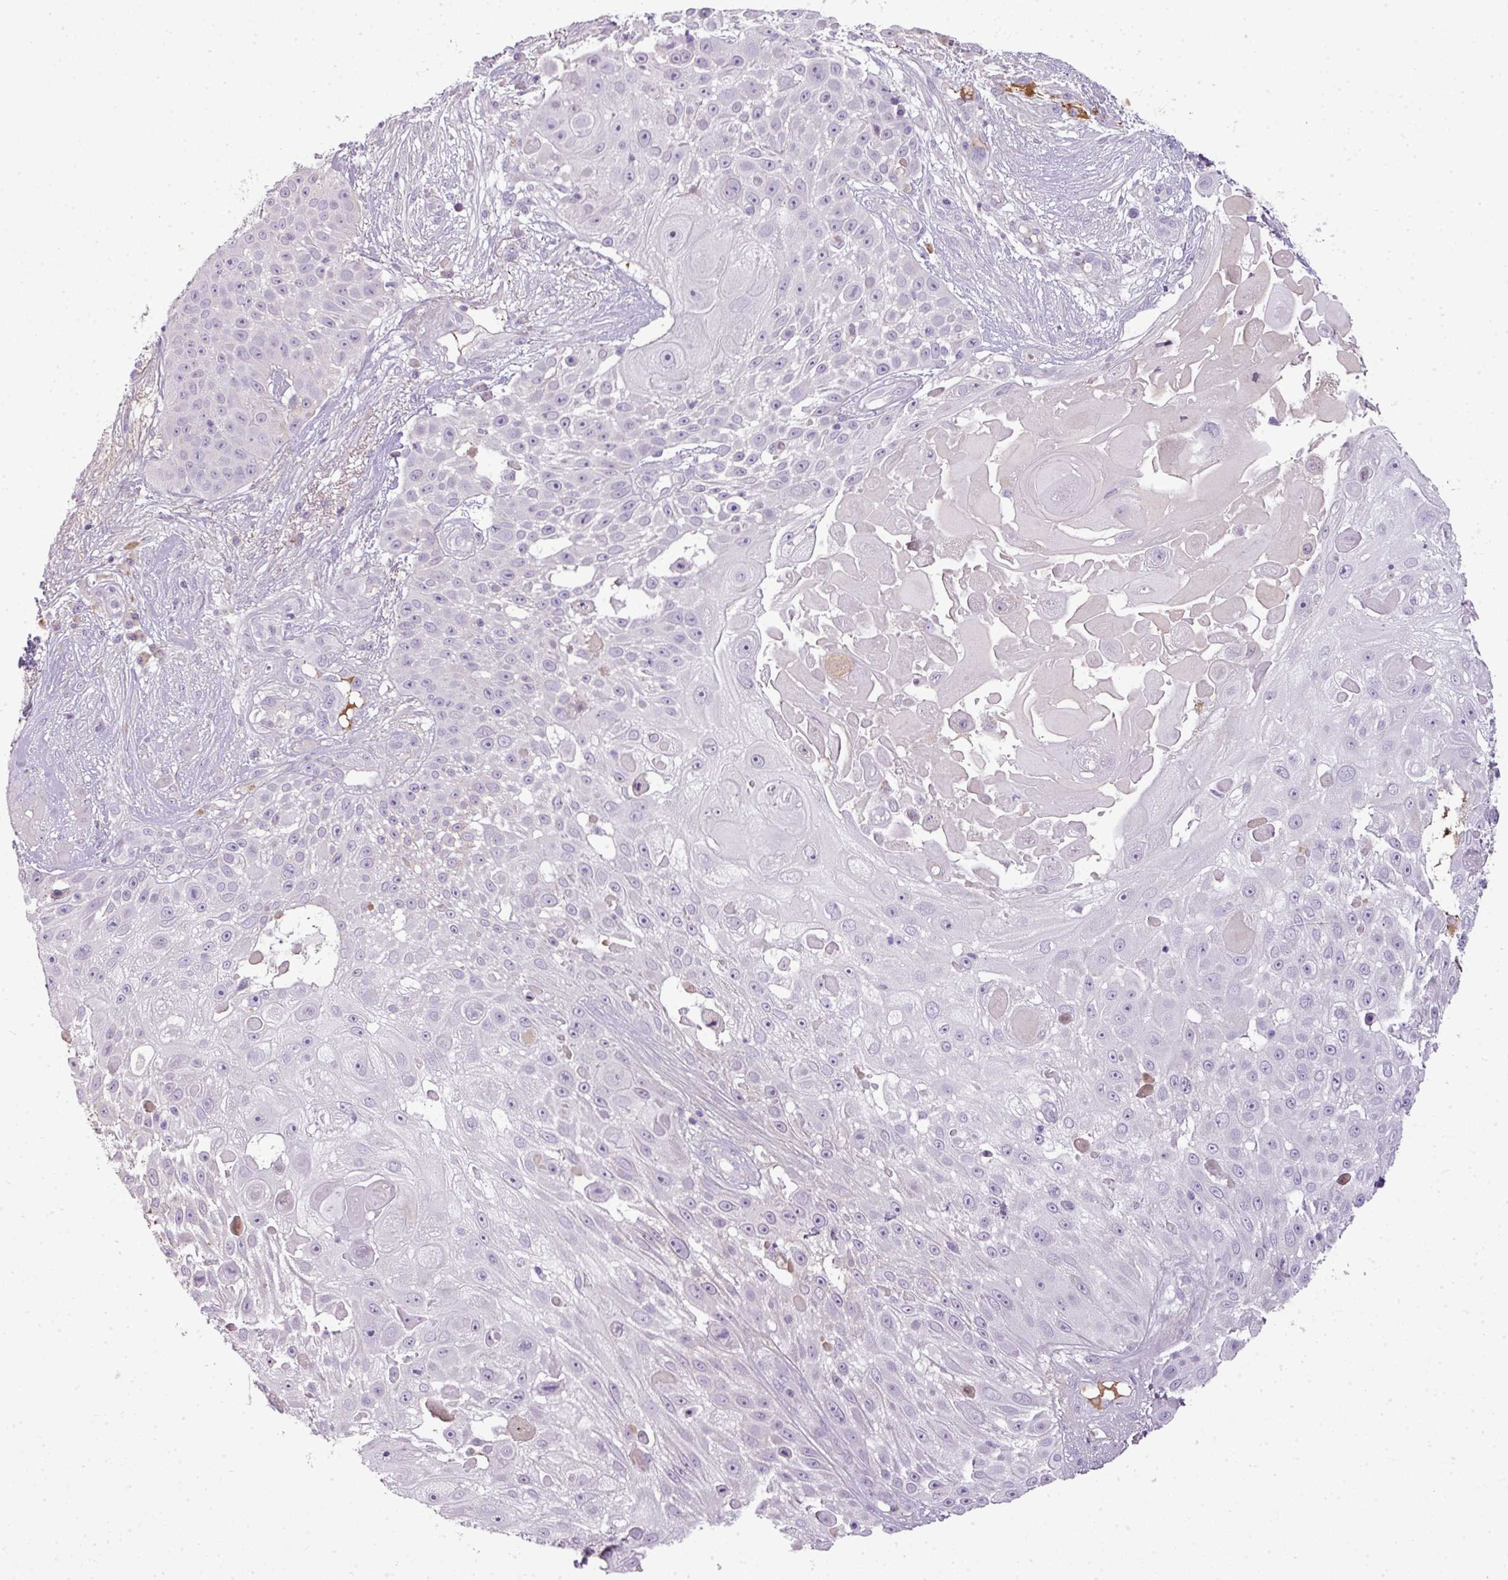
{"staining": {"intensity": "negative", "quantity": "none", "location": "none"}, "tissue": "skin cancer", "cell_type": "Tumor cells", "image_type": "cancer", "snomed": [{"axis": "morphology", "description": "Squamous cell carcinoma, NOS"}, {"axis": "topography", "description": "Skin"}], "caption": "Immunohistochemistry (IHC) photomicrograph of neoplastic tissue: skin cancer stained with DAB (3,3'-diaminobenzidine) reveals no significant protein positivity in tumor cells.", "gene": "C4B", "patient": {"sex": "female", "age": 86}}